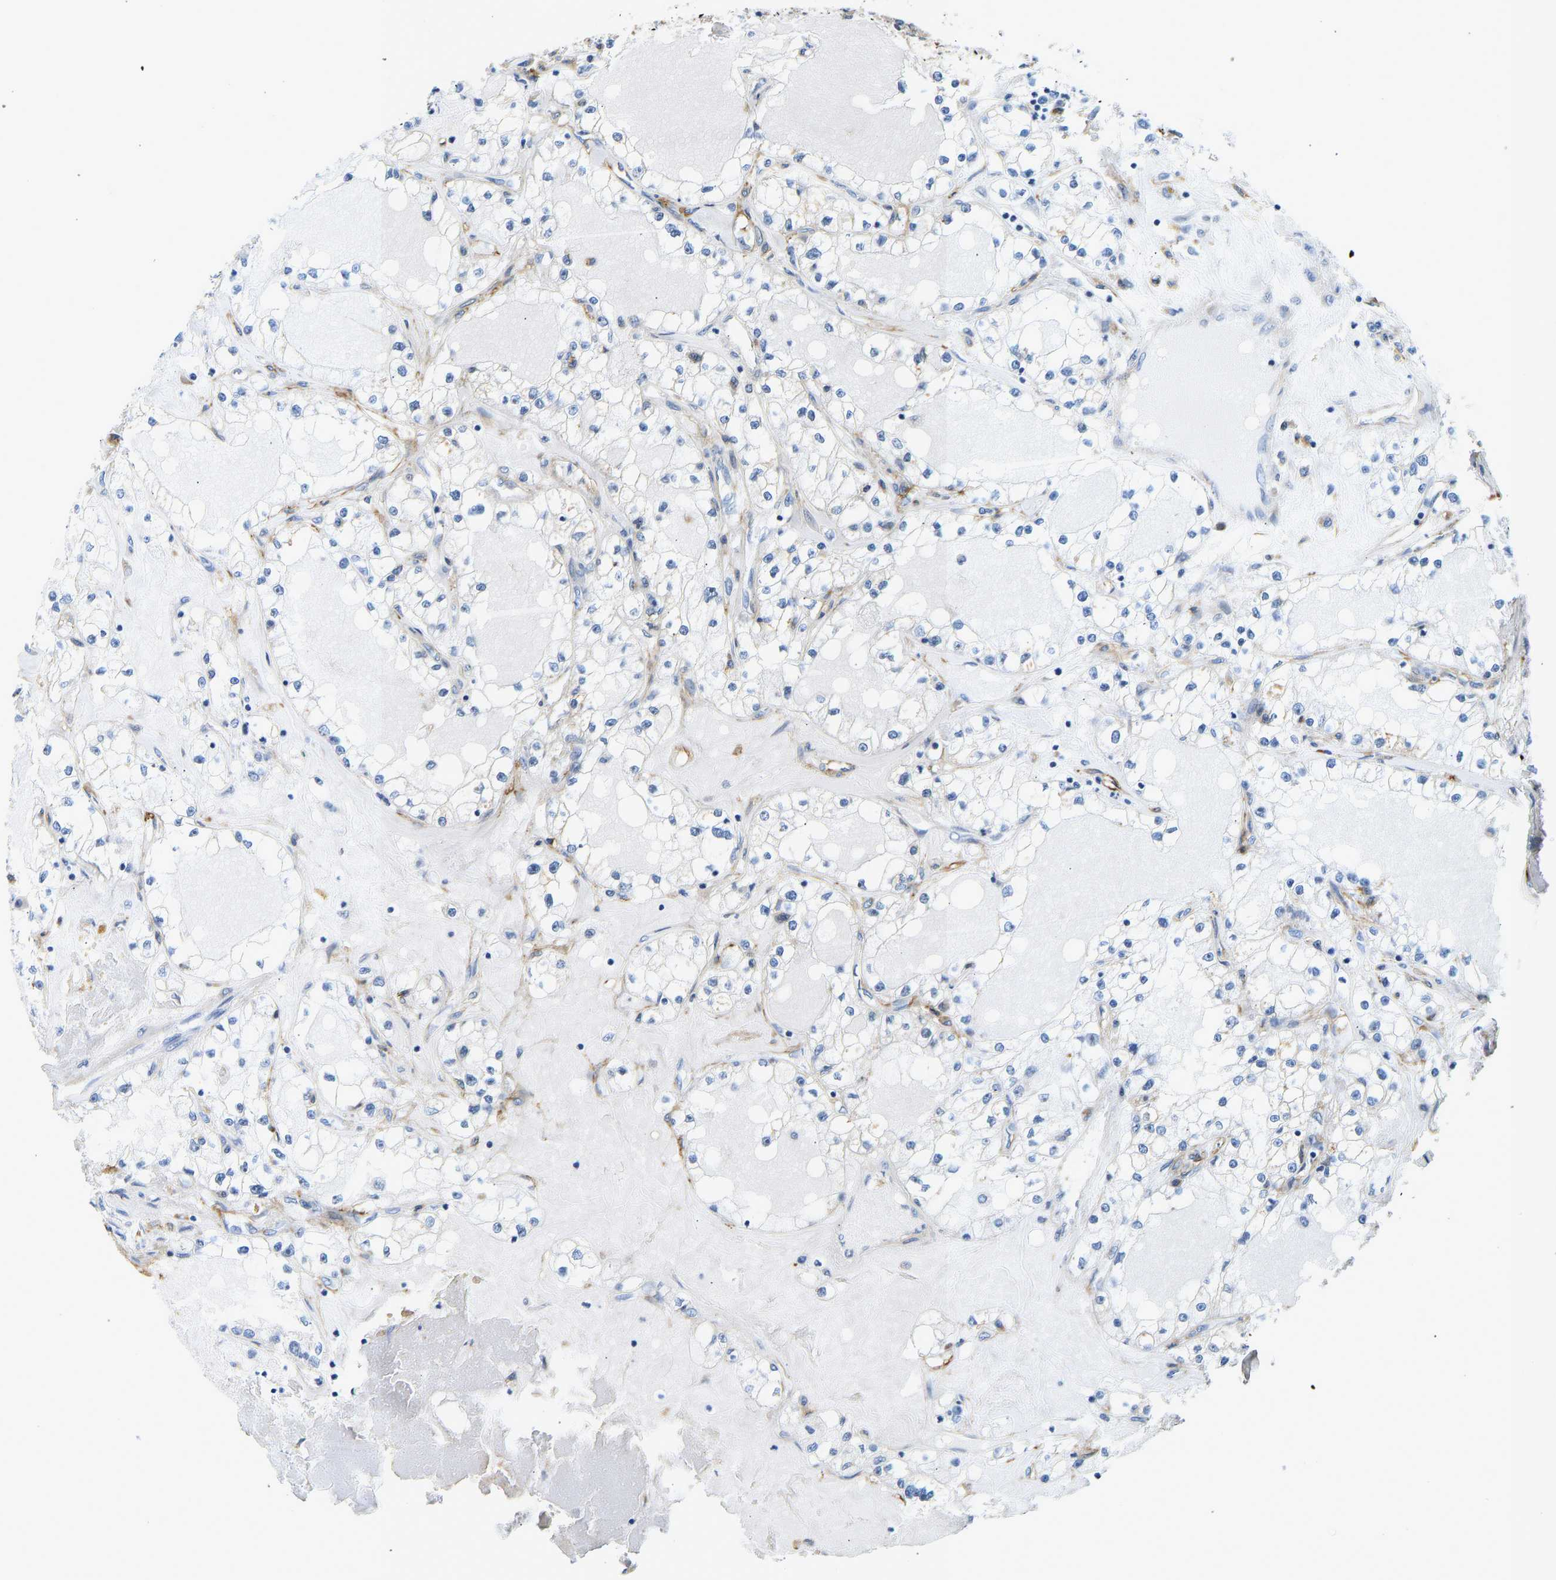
{"staining": {"intensity": "negative", "quantity": "none", "location": "none"}, "tissue": "renal cancer", "cell_type": "Tumor cells", "image_type": "cancer", "snomed": [{"axis": "morphology", "description": "Adenocarcinoma, NOS"}, {"axis": "topography", "description": "Kidney"}], "caption": "DAB (3,3'-diaminobenzidine) immunohistochemical staining of human renal cancer (adenocarcinoma) displays no significant staining in tumor cells. Nuclei are stained in blue.", "gene": "RESF1", "patient": {"sex": "male", "age": 56}}